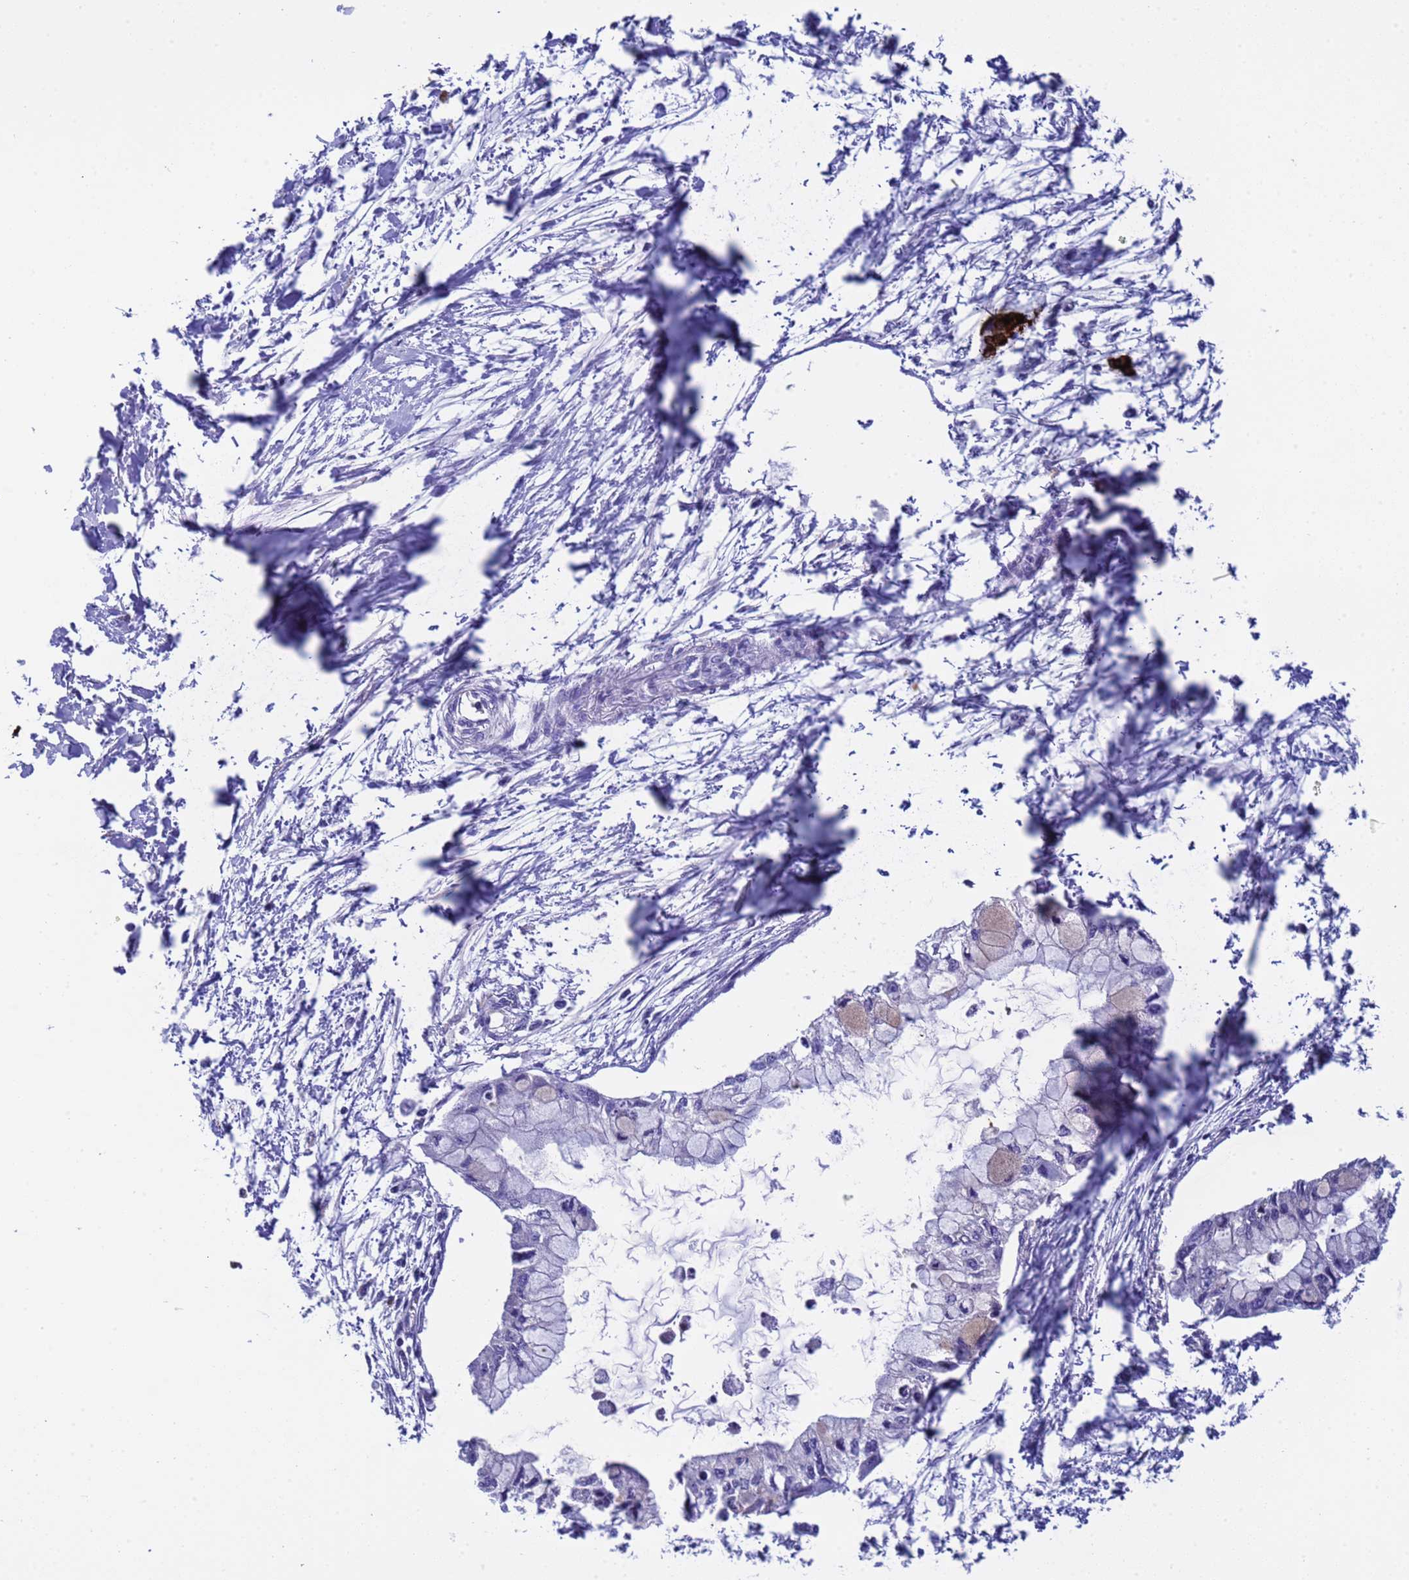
{"staining": {"intensity": "negative", "quantity": "none", "location": "none"}, "tissue": "pancreatic cancer", "cell_type": "Tumor cells", "image_type": "cancer", "snomed": [{"axis": "morphology", "description": "Adenocarcinoma, NOS"}, {"axis": "topography", "description": "Pancreas"}], "caption": "The immunohistochemistry image has no significant staining in tumor cells of pancreatic adenocarcinoma tissue. The staining is performed using DAB brown chromogen with nuclei counter-stained in using hematoxylin.", "gene": "ZNF248", "patient": {"sex": "male", "age": 48}}